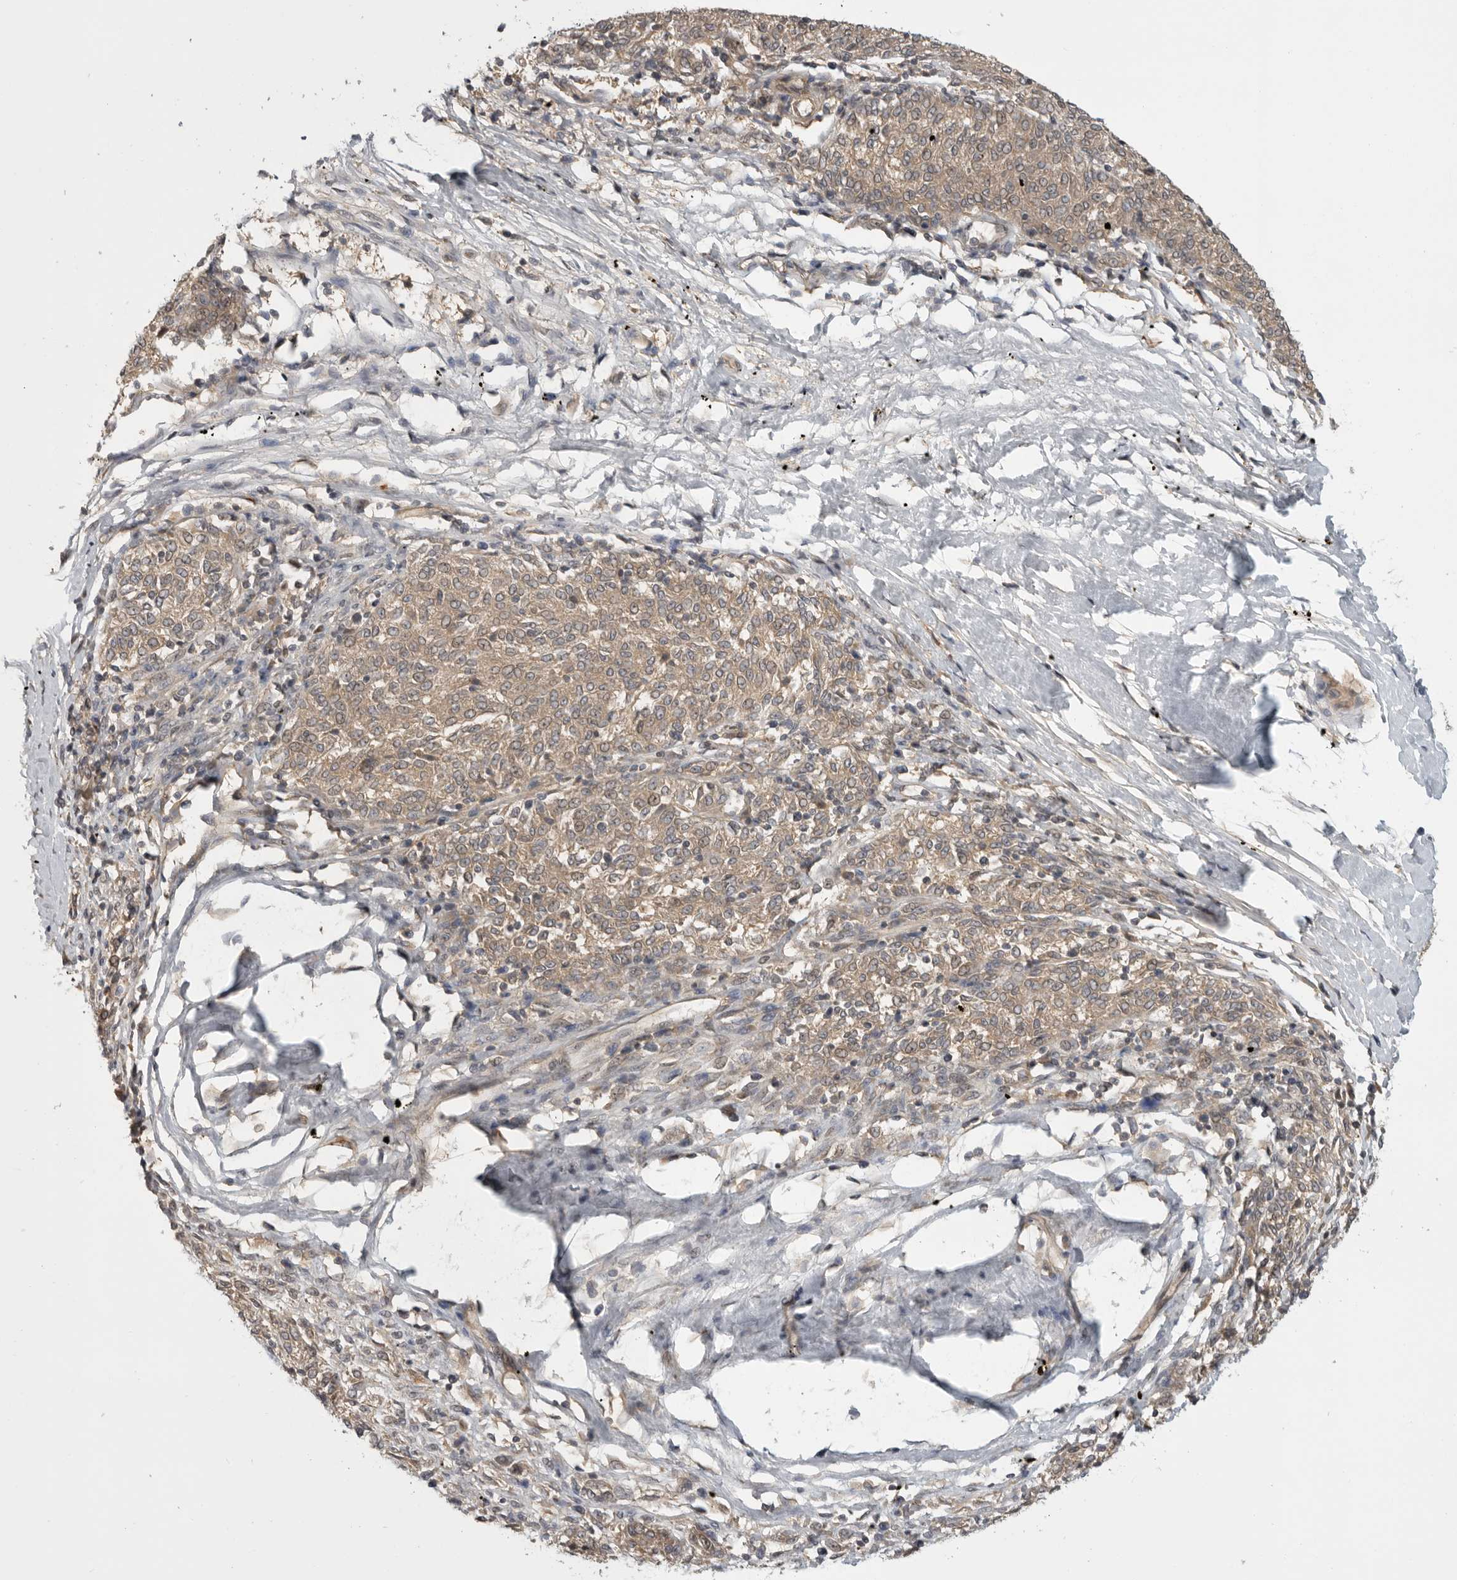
{"staining": {"intensity": "weak", "quantity": ">75%", "location": "cytoplasmic/membranous"}, "tissue": "melanoma", "cell_type": "Tumor cells", "image_type": "cancer", "snomed": [{"axis": "morphology", "description": "Malignant melanoma, NOS"}, {"axis": "topography", "description": "Skin"}], "caption": "Human malignant melanoma stained with a brown dye reveals weak cytoplasmic/membranous positive staining in about >75% of tumor cells.", "gene": "CUEDC1", "patient": {"sex": "female", "age": 72}}